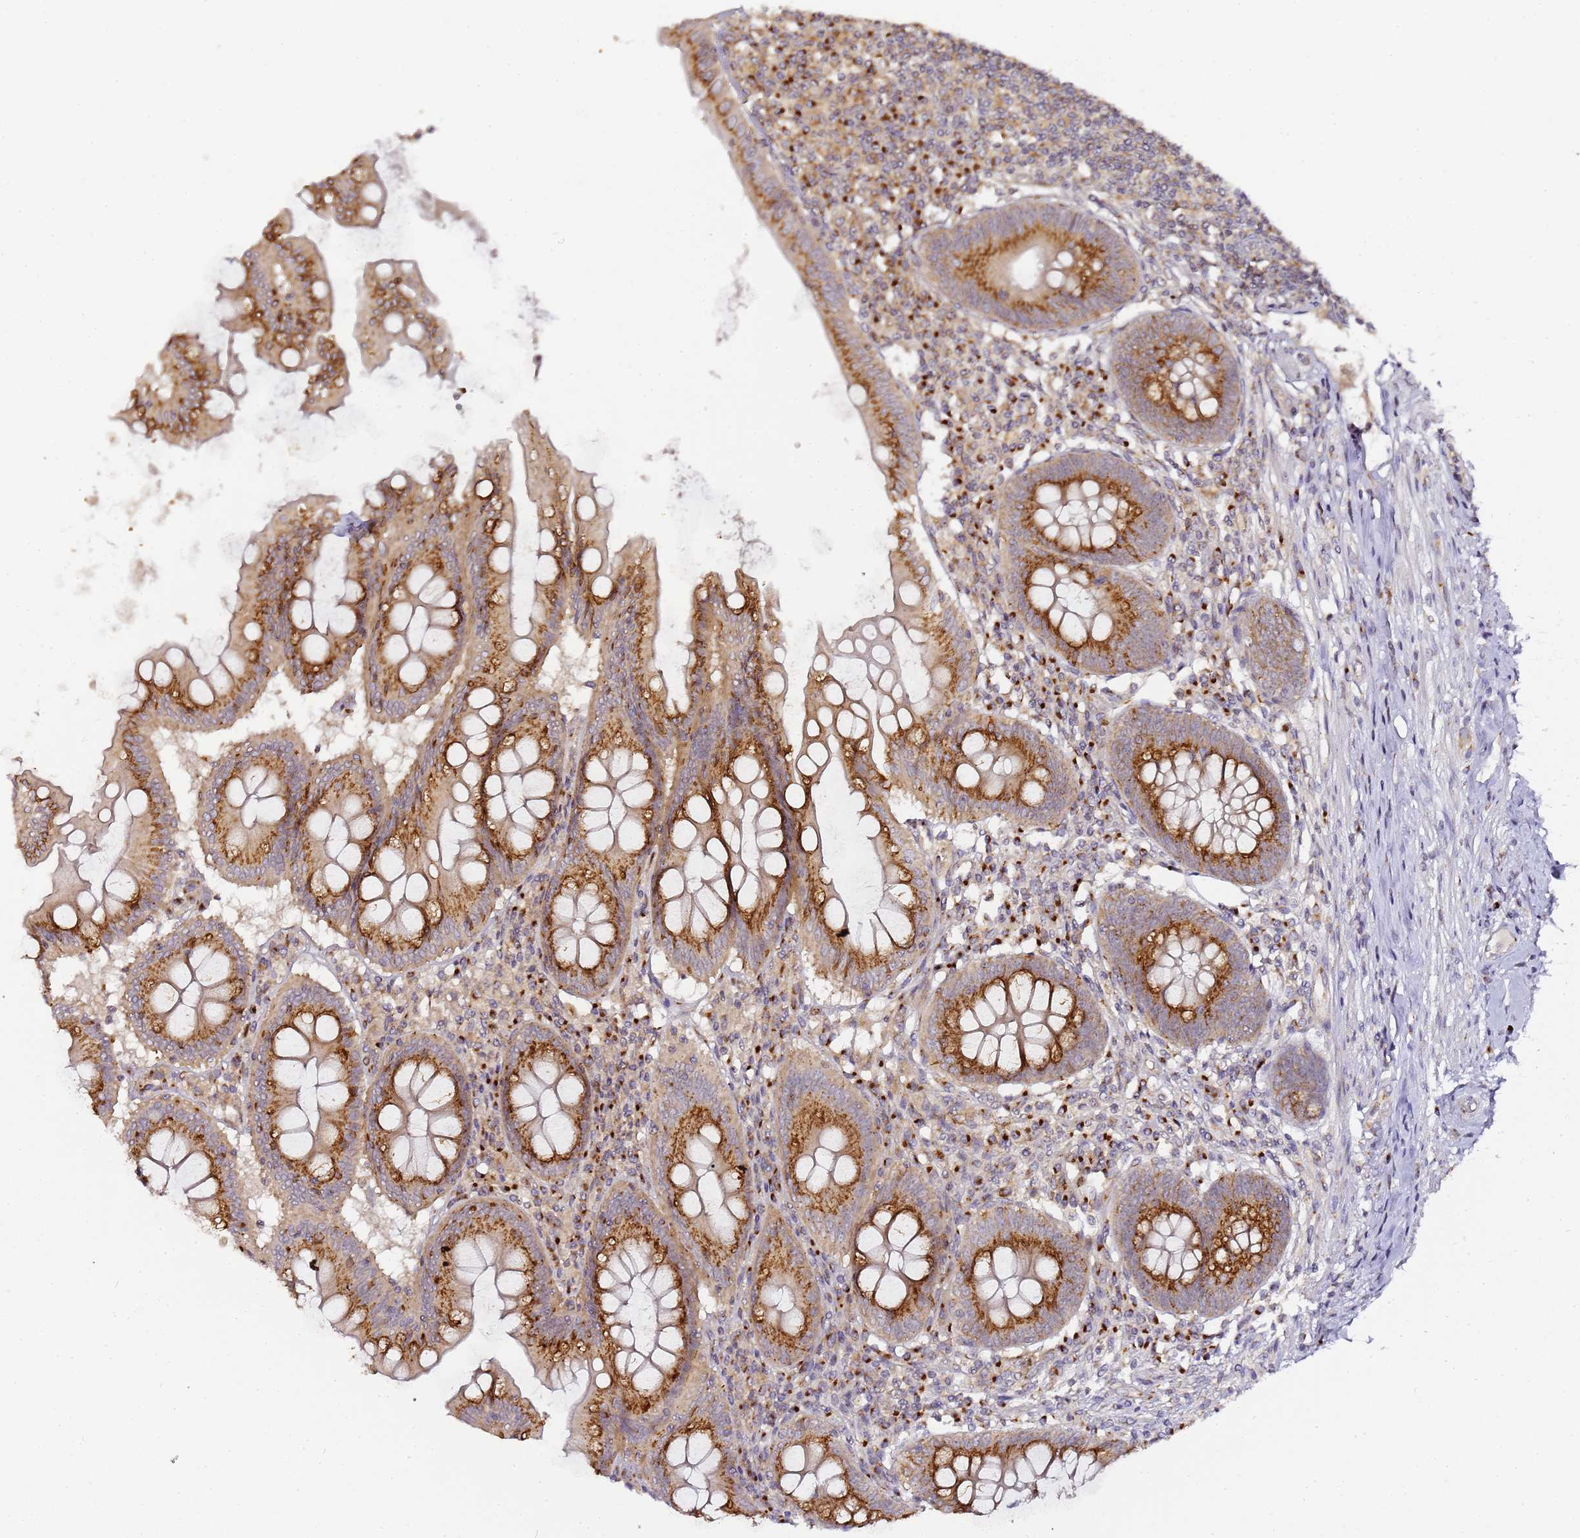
{"staining": {"intensity": "moderate", "quantity": ">75%", "location": "cytoplasmic/membranous"}, "tissue": "appendix", "cell_type": "Glandular cells", "image_type": "normal", "snomed": [{"axis": "morphology", "description": "Normal tissue, NOS"}, {"axis": "topography", "description": "Appendix"}], "caption": "Human appendix stained with a brown dye shows moderate cytoplasmic/membranous positive expression in about >75% of glandular cells.", "gene": "MRPL49", "patient": {"sex": "female", "age": 54}}